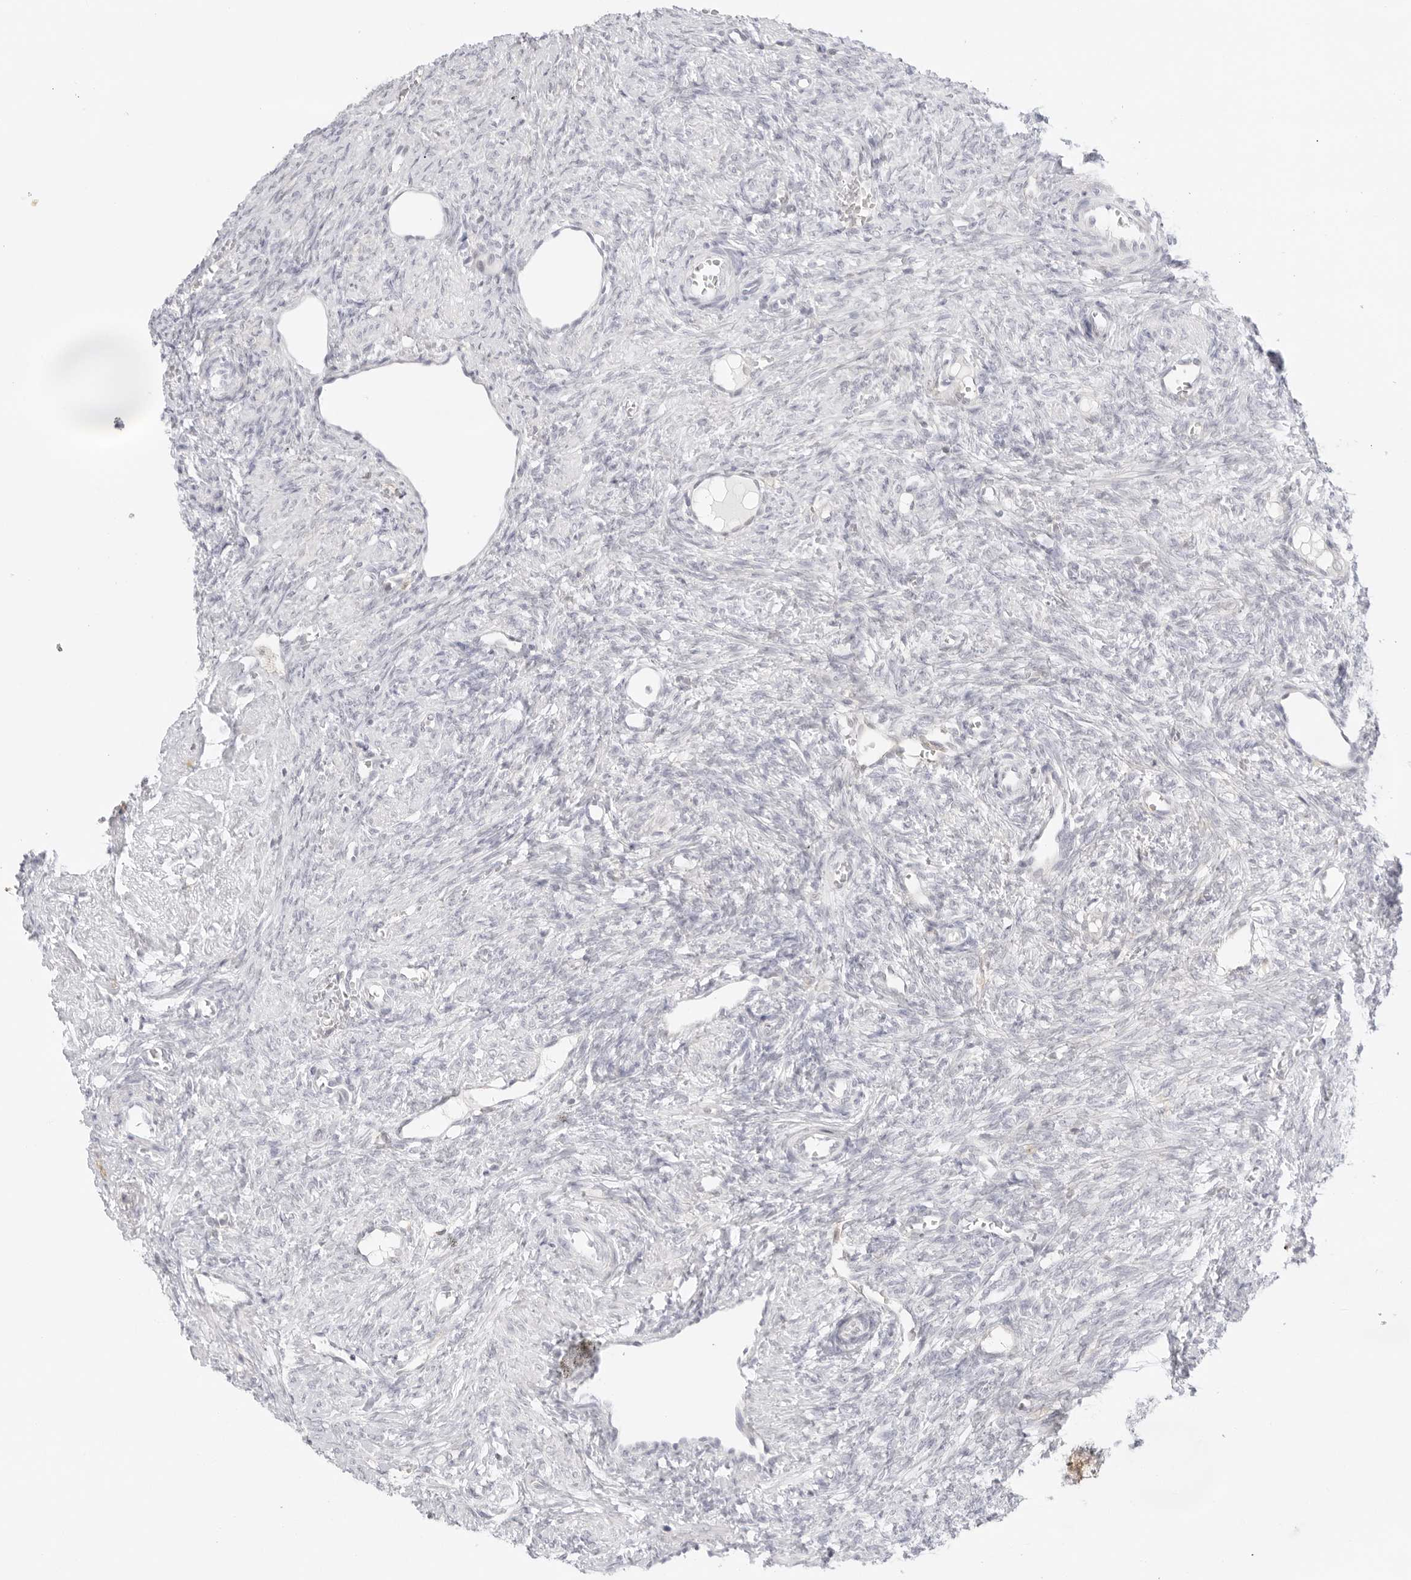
{"staining": {"intensity": "negative", "quantity": "none", "location": "none"}, "tissue": "ovary", "cell_type": "Follicle cells", "image_type": "normal", "snomed": [{"axis": "morphology", "description": "Normal tissue, NOS"}, {"axis": "topography", "description": "Ovary"}], "caption": "High magnification brightfield microscopy of normal ovary stained with DAB (3,3'-diaminobenzidine) (brown) and counterstained with hematoxylin (blue): follicle cells show no significant expression. The staining is performed using DAB (3,3'-diaminobenzidine) brown chromogen with nuclei counter-stained in using hematoxylin.", "gene": "TNFRSF14", "patient": {"sex": "female", "age": 41}}